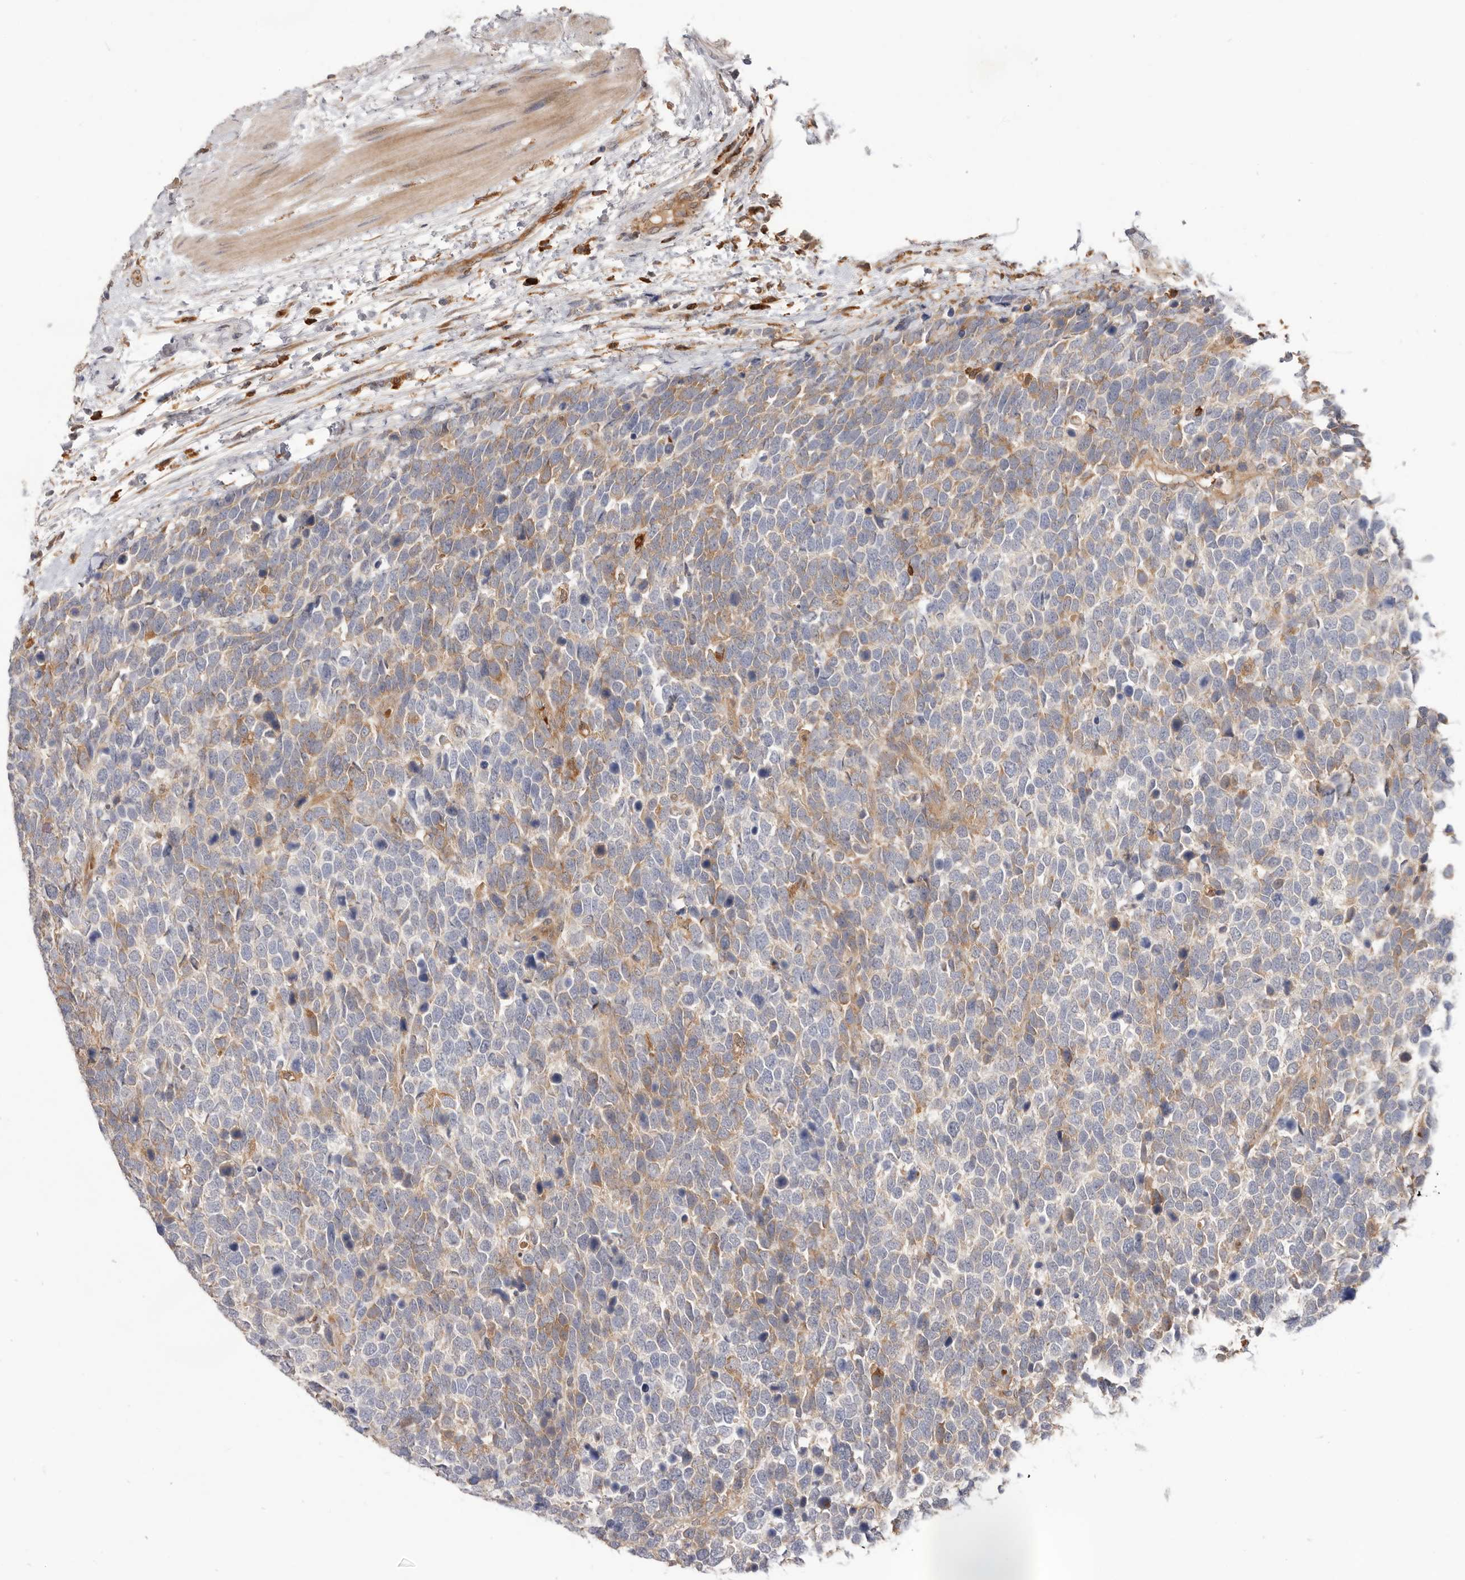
{"staining": {"intensity": "moderate", "quantity": "25%-75%", "location": "cytoplasmic/membranous"}, "tissue": "urothelial cancer", "cell_type": "Tumor cells", "image_type": "cancer", "snomed": [{"axis": "morphology", "description": "Urothelial carcinoma, High grade"}, {"axis": "topography", "description": "Urinary bladder"}], "caption": "There is medium levels of moderate cytoplasmic/membranous expression in tumor cells of urothelial carcinoma (high-grade), as demonstrated by immunohistochemical staining (brown color).", "gene": "RNF213", "patient": {"sex": "female", "age": 82}}